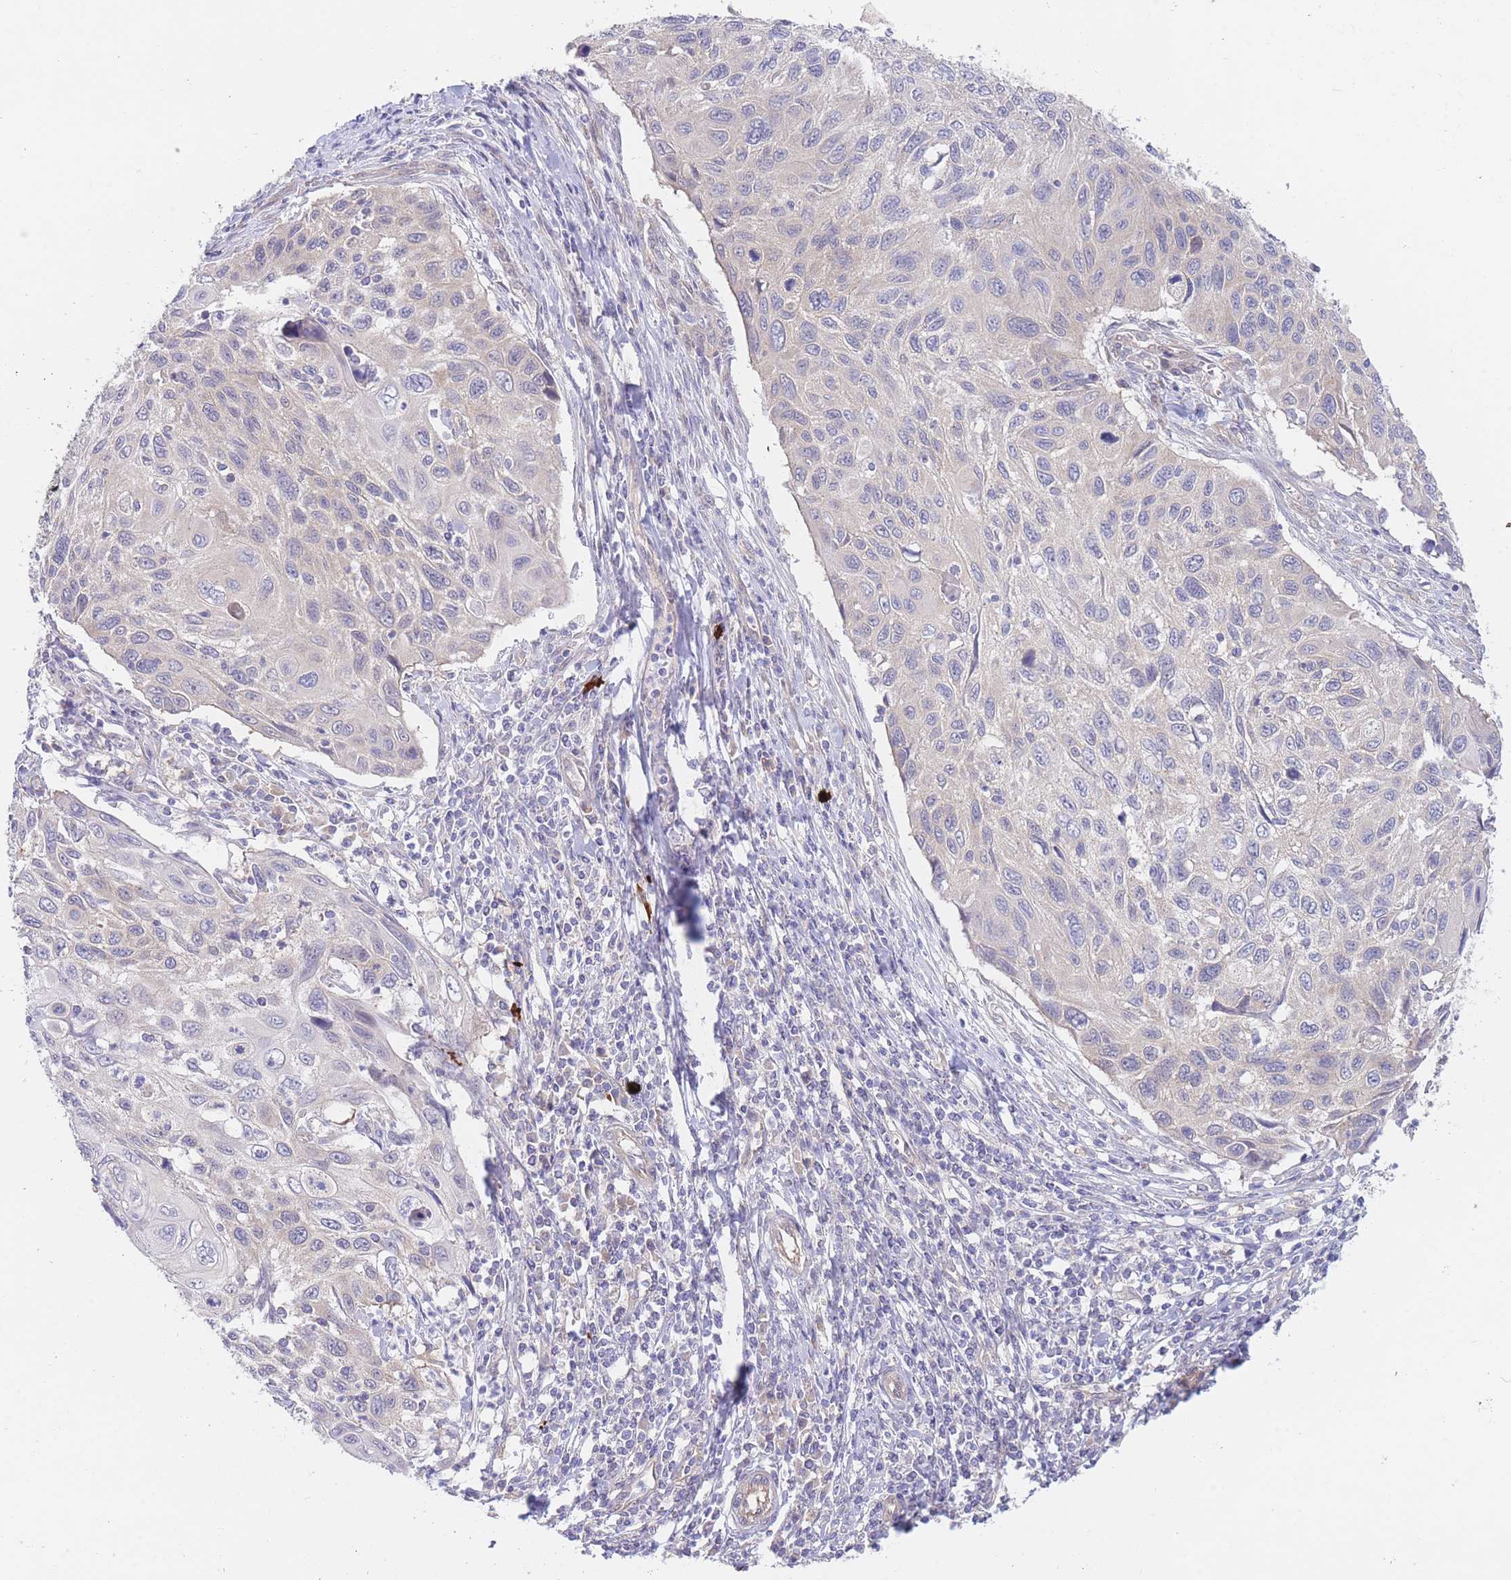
{"staining": {"intensity": "negative", "quantity": "none", "location": "none"}, "tissue": "cervical cancer", "cell_type": "Tumor cells", "image_type": "cancer", "snomed": [{"axis": "morphology", "description": "Squamous cell carcinoma, NOS"}, {"axis": "topography", "description": "Cervix"}], "caption": "Immunohistochemistry histopathology image of neoplastic tissue: human cervical cancer stained with DAB demonstrates no significant protein expression in tumor cells. (Brightfield microscopy of DAB (3,3'-diaminobenzidine) immunohistochemistry (IHC) at high magnification).", "gene": "ZNF281", "patient": {"sex": "female", "age": 70}}